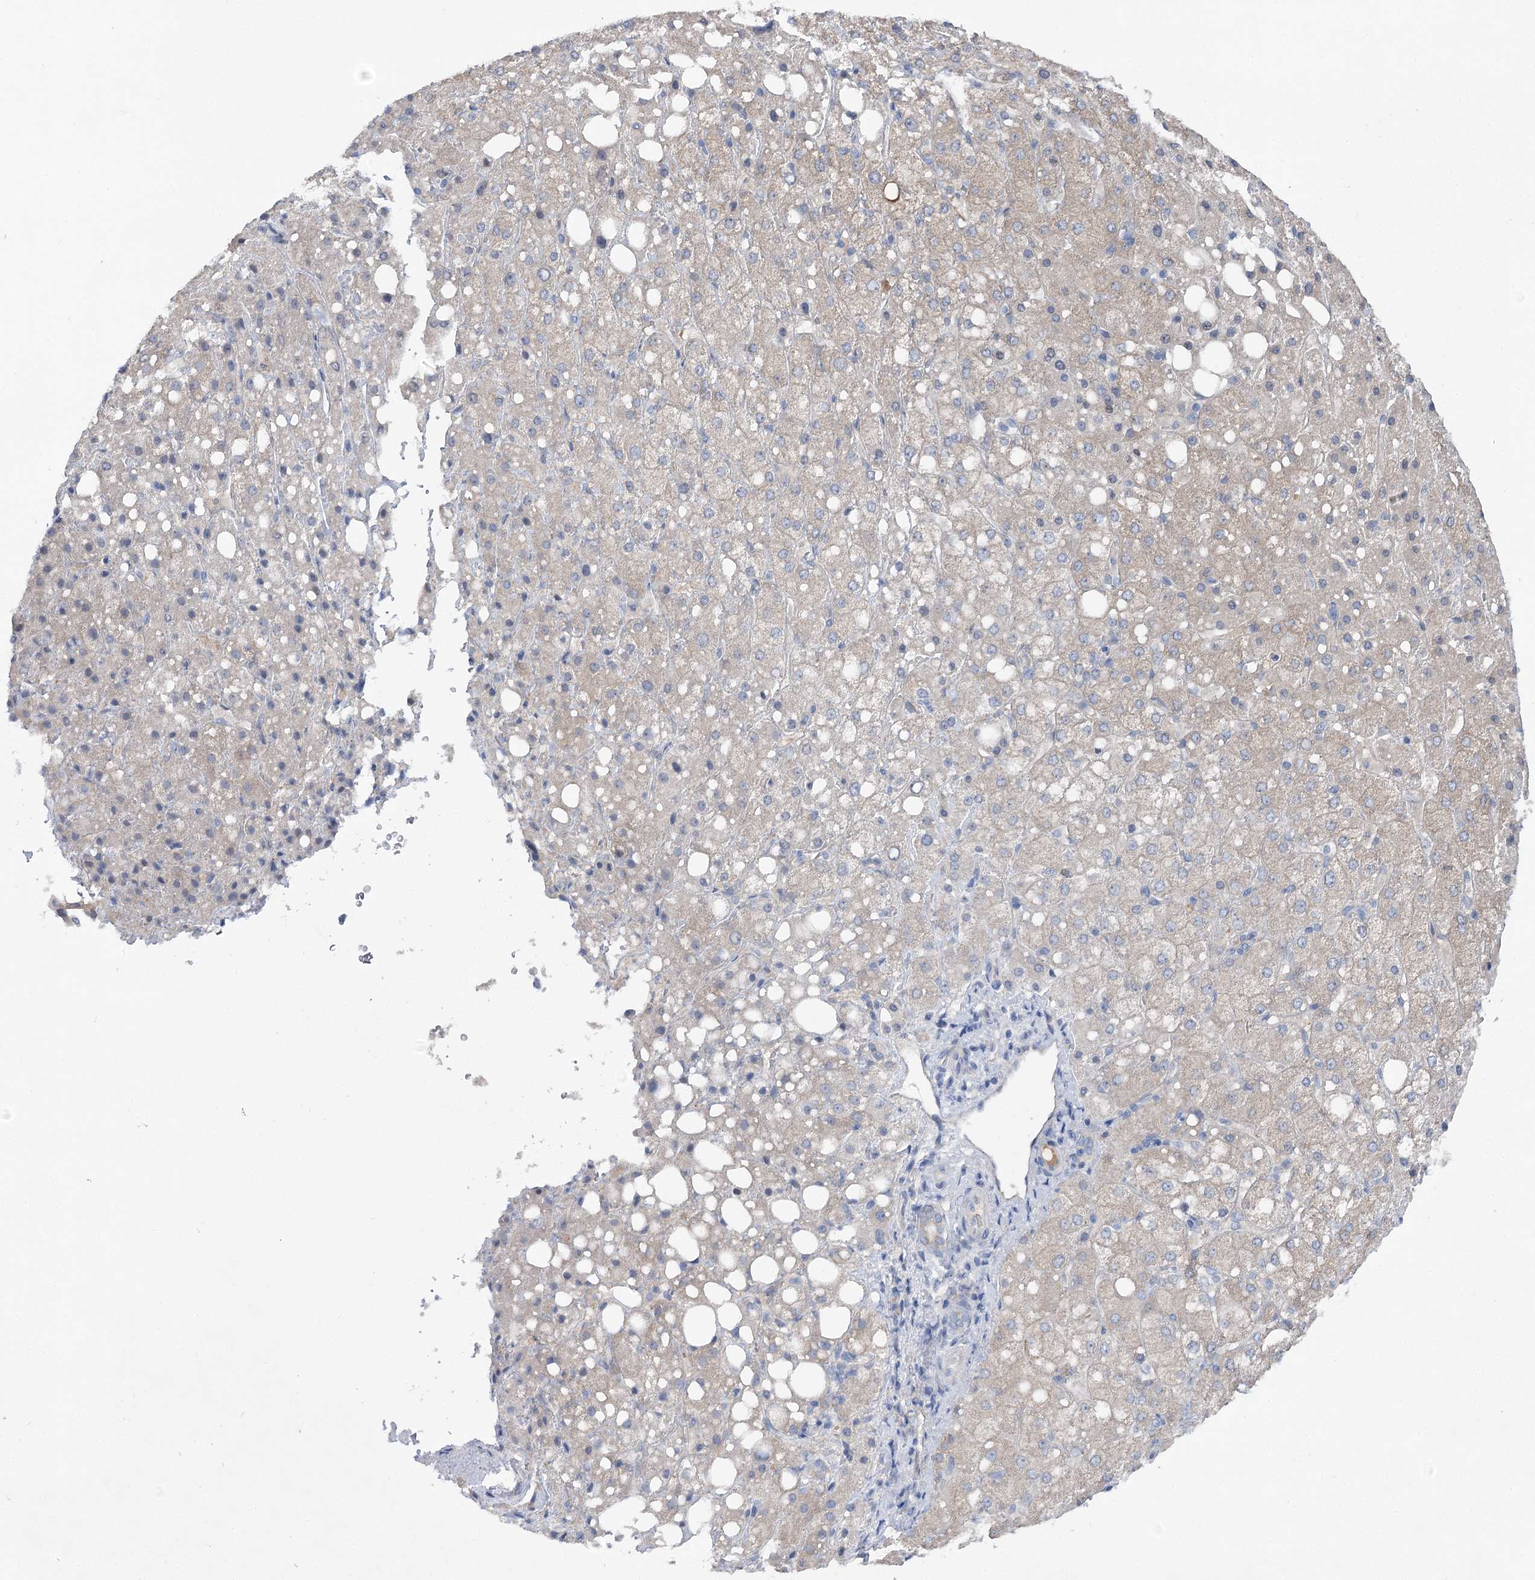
{"staining": {"intensity": "negative", "quantity": "none", "location": "none"}, "tissue": "liver cancer", "cell_type": "Tumor cells", "image_type": "cancer", "snomed": [{"axis": "morphology", "description": "Carcinoma, Hepatocellular, NOS"}, {"axis": "topography", "description": "Liver"}], "caption": "An IHC histopathology image of hepatocellular carcinoma (liver) is shown. There is no staining in tumor cells of hepatocellular carcinoma (liver).", "gene": "LRRC14B", "patient": {"sex": "male", "age": 80}}